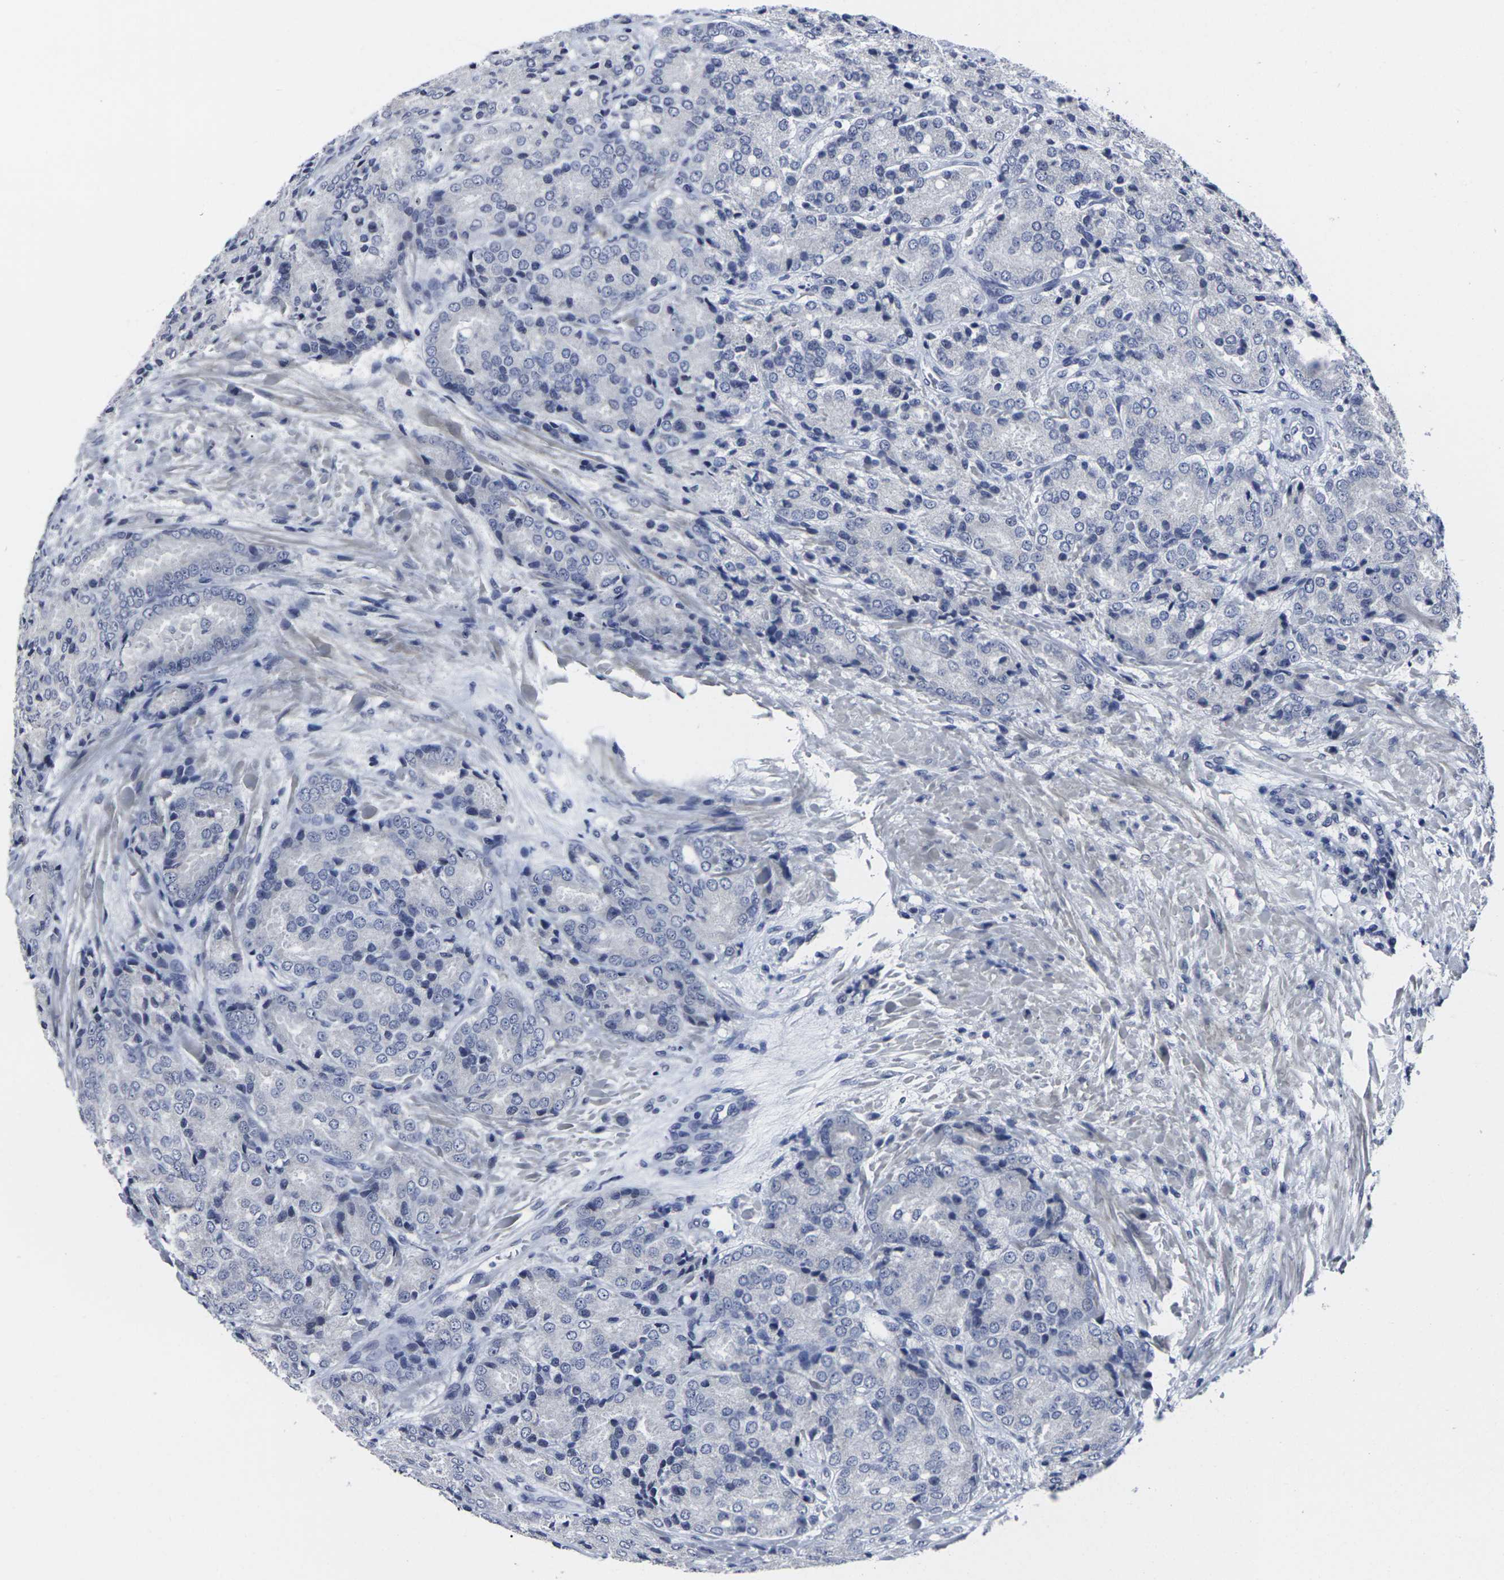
{"staining": {"intensity": "negative", "quantity": "none", "location": "none"}, "tissue": "prostate cancer", "cell_type": "Tumor cells", "image_type": "cancer", "snomed": [{"axis": "morphology", "description": "Adenocarcinoma, High grade"}, {"axis": "topography", "description": "Prostate"}], "caption": "Tumor cells show no significant positivity in prostate cancer (high-grade adenocarcinoma). Brightfield microscopy of immunohistochemistry (IHC) stained with DAB (brown) and hematoxylin (blue), captured at high magnification.", "gene": "MSANTD4", "patient": {"sex": "male", "age": 65}}